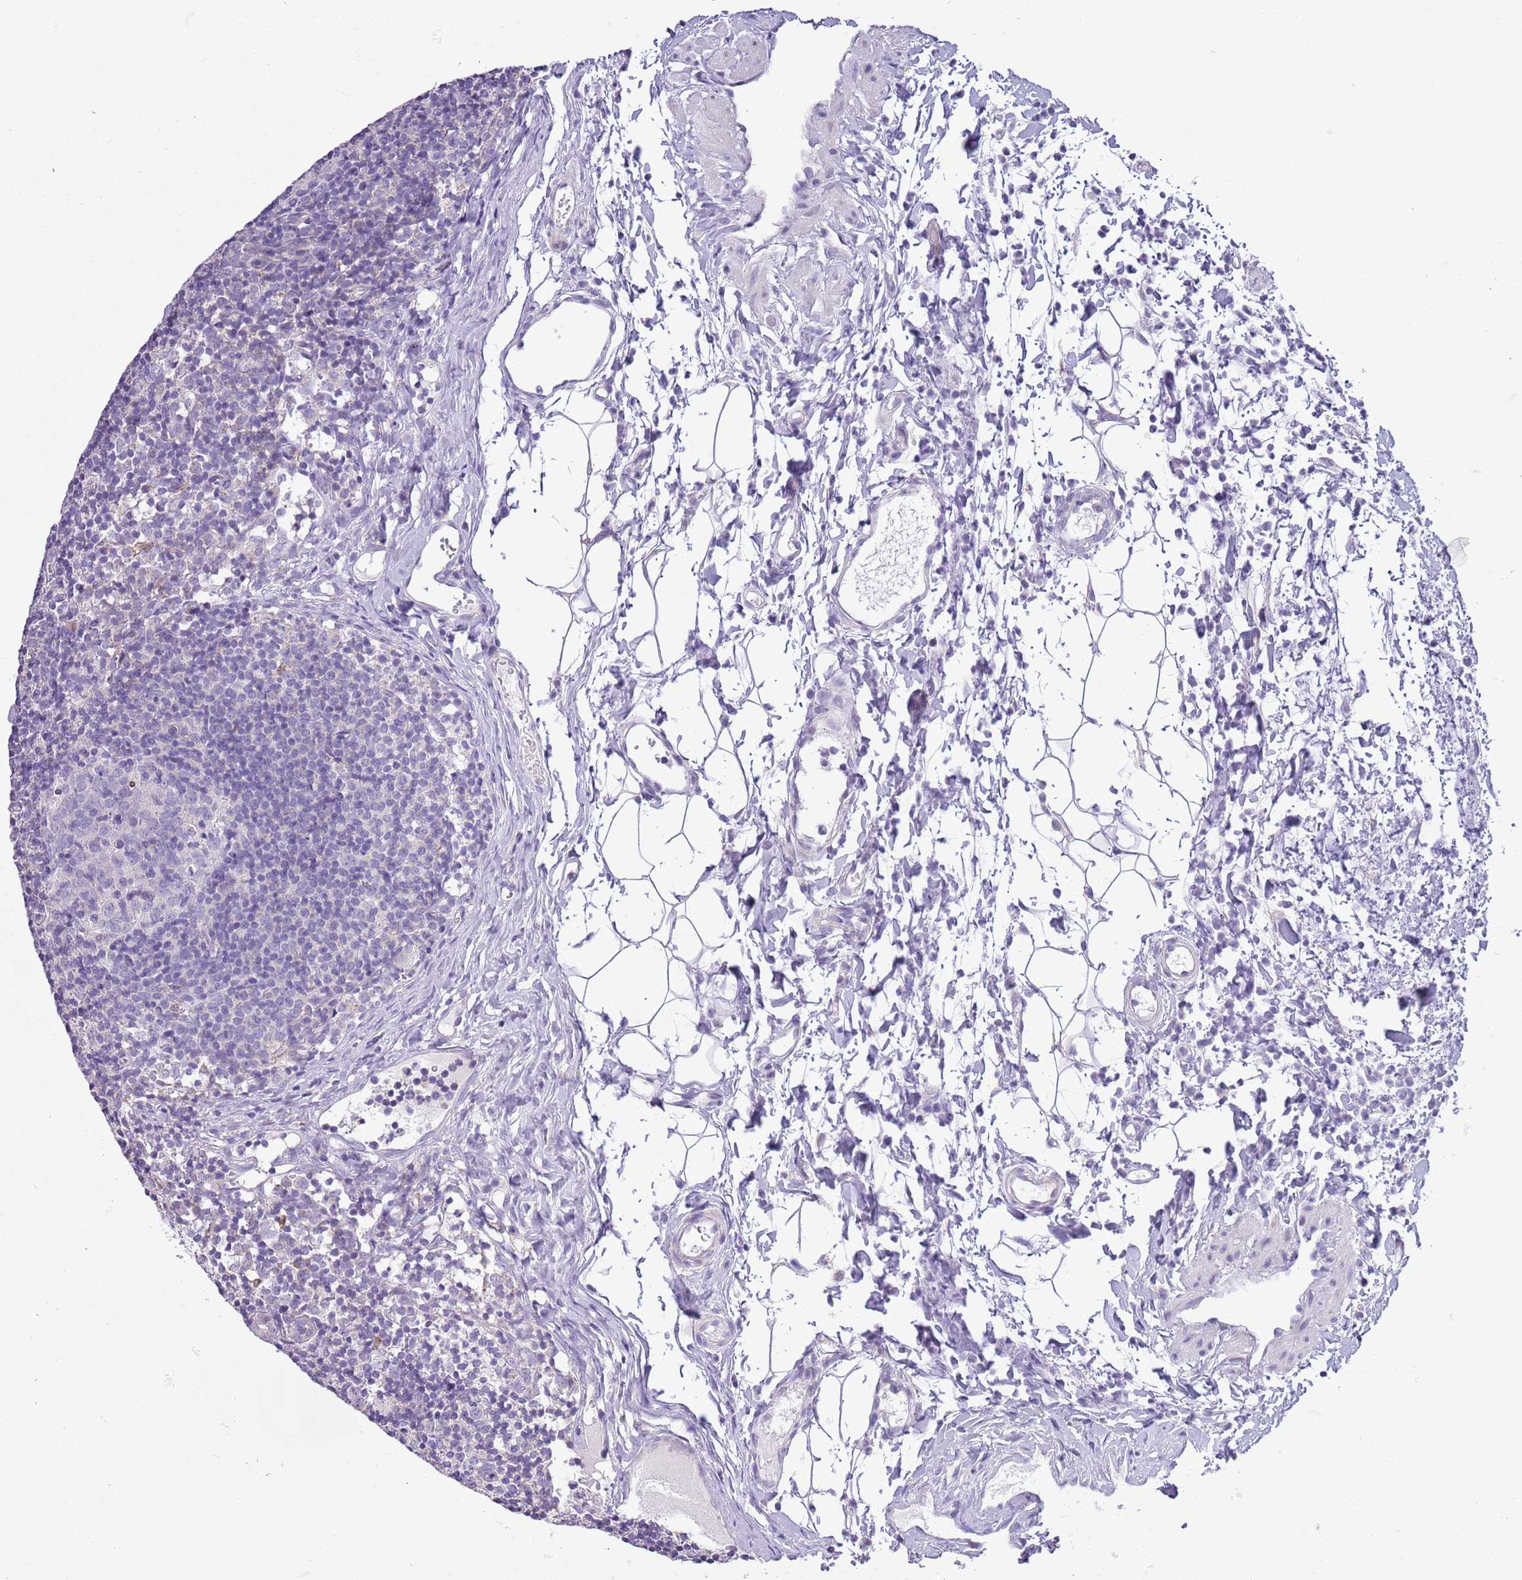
{"staining": {"intensity": "negative", "quantity": "none", "location": "none"}, "tissue": "lymph node", "cell_type": "Germinal center cells", "image_type": "normal", "snomed": [{"axis": "morphology", "description": "Normal tissue, NOS"}, {"axis": "topography", "description": "Lymph node"}], "caption": "Germinal center cells show no significant protein positivity in unremarkable lymph node.", "gene": "ZNF697", "patient": {"sex": "female", "age": 37}}